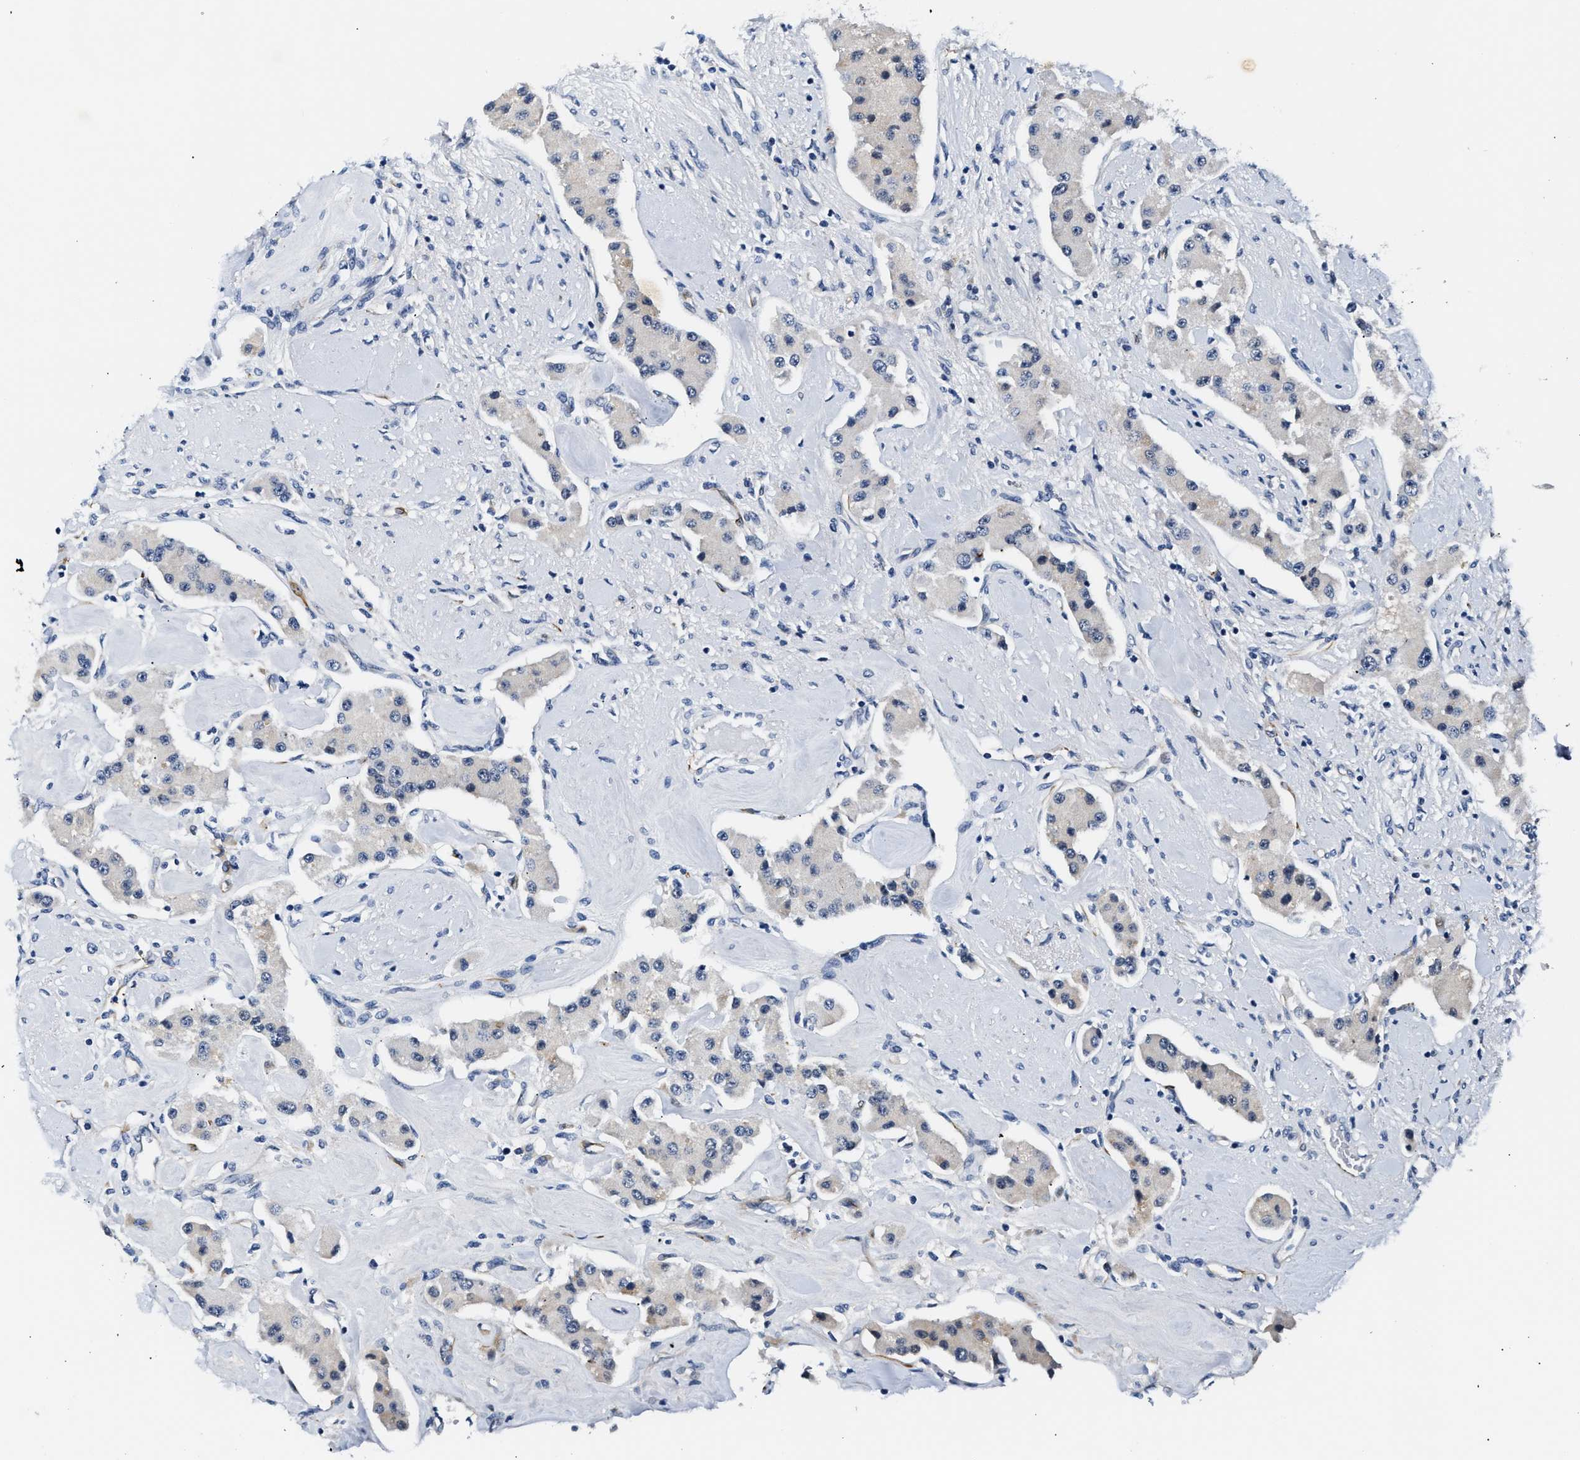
{"staining": {"intensity": "negative", "quantity": "none", "location": "none"}, "tissue": "carcinoid", "cell_type": "Tumor cells", "image_type": "cancer", "snomed": [{"axis": "morphology", "description": "Carcinoid, malignant, NOS"}, {"axis": "topography", "description": "Pancreas"}], "caption": "Immunohistochemistry of human carcinoid (malignant) shows no positivity in tumor cells.", "gene": "MED22", "patient": {"sex": "male", "age": 41}}